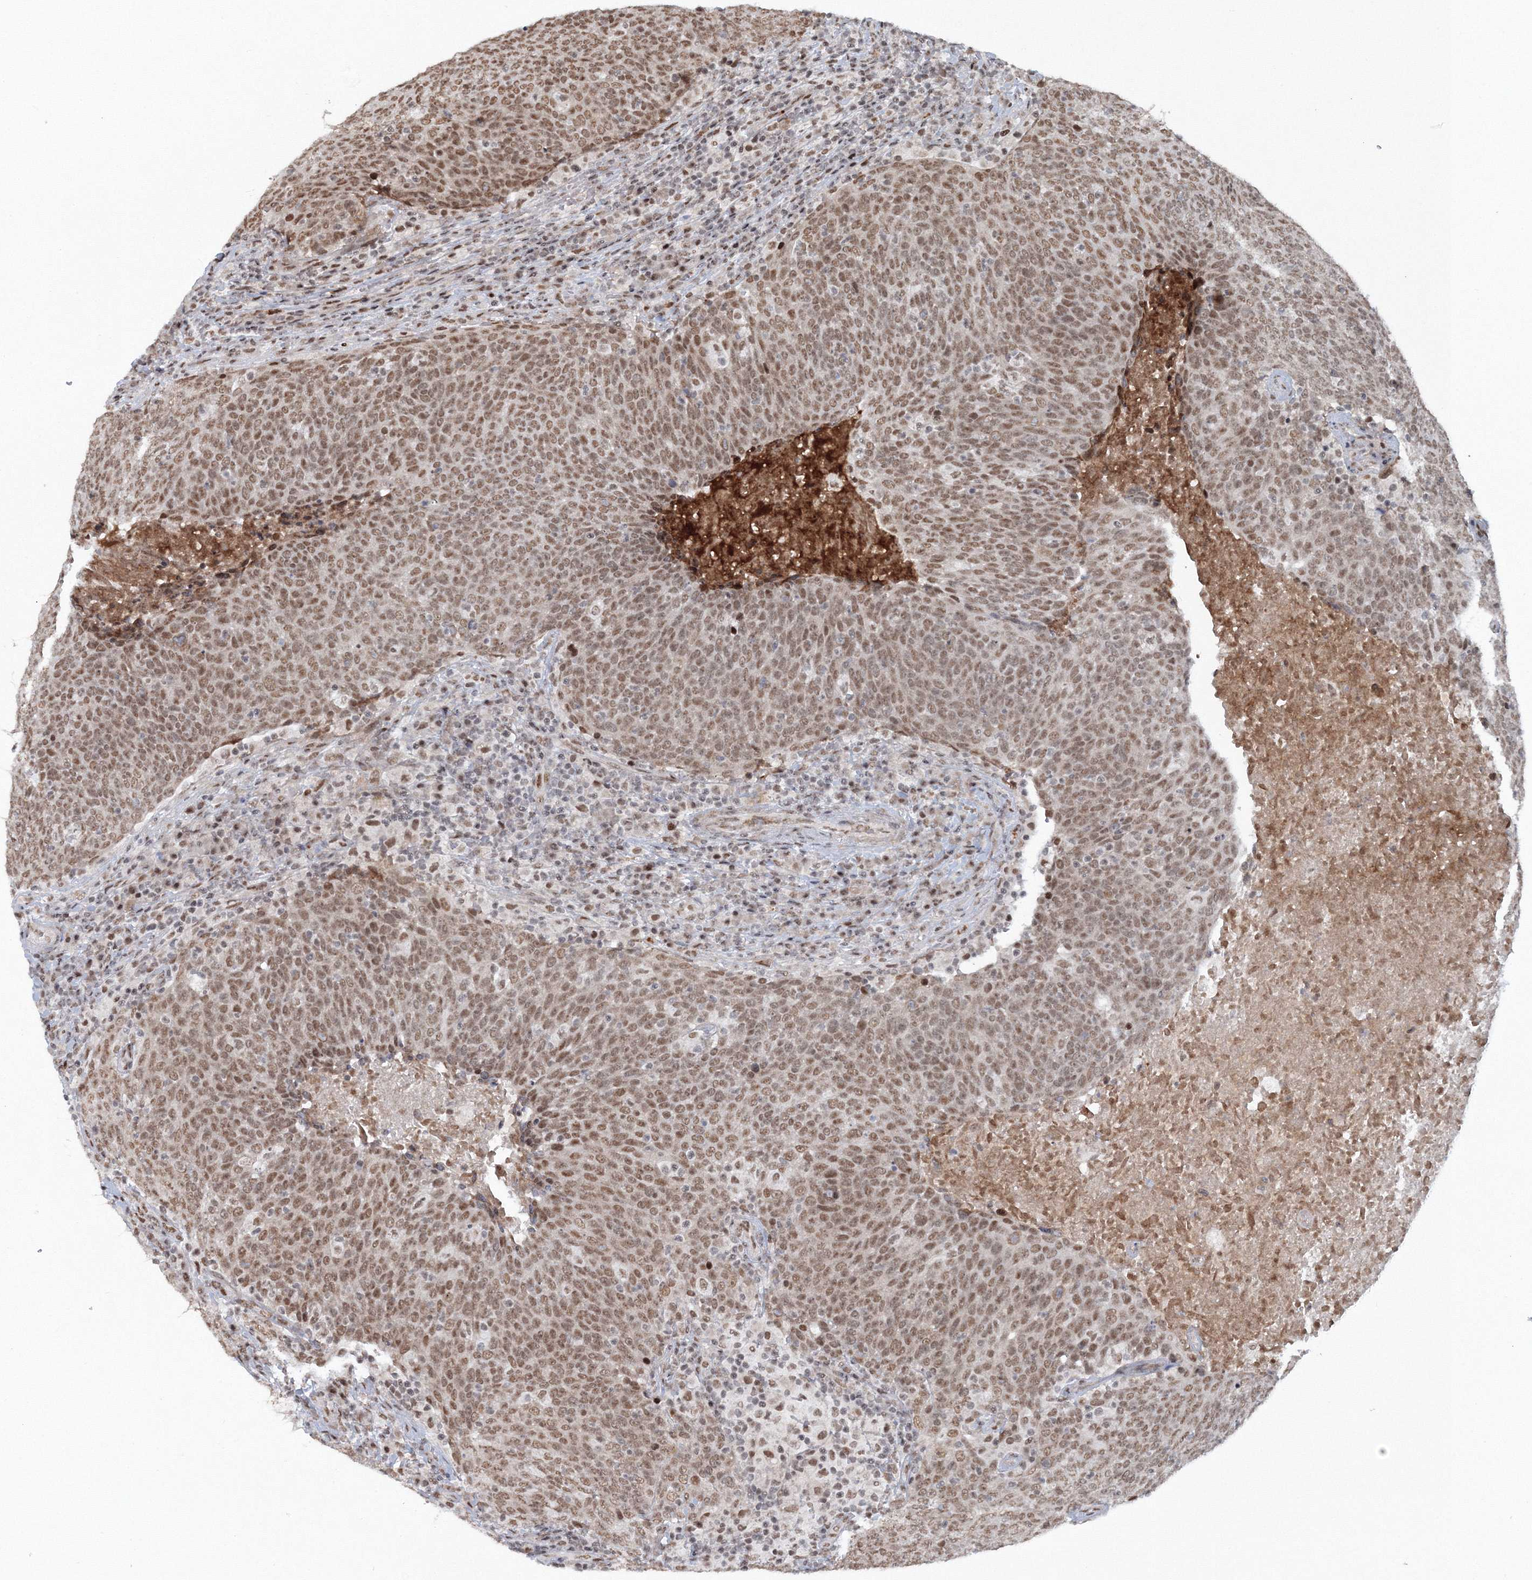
{"staining": {"intensity": "moderate", "quantity": ">75%", "location": "nuclear"}, "tissue": "head and neck cancer", "cell_type": "Tumor cells", "image_type": "cancer", "snomed": [{"axis": "morphology", "description": "Squamous cell carcinoma, NOS"}, {"axis": "morphology", "description": "Squamous cell carcinoma, metastatic, NOS"}, {"axis": "topography", "description": "Lymph node"}, {"axis": "topography", "description": "Head-Neck"}], "caption": "IHC image of neoplastic tissue: human head and neck cancer stained using immunohistochemistry demonstrates medium levels of moderate protein expression localized specifically in the nuclear of tumor cells, appearing as a nuclear brown color.", "gene": "C3orf33", "patient": {"sex": "male", "age": 62}}